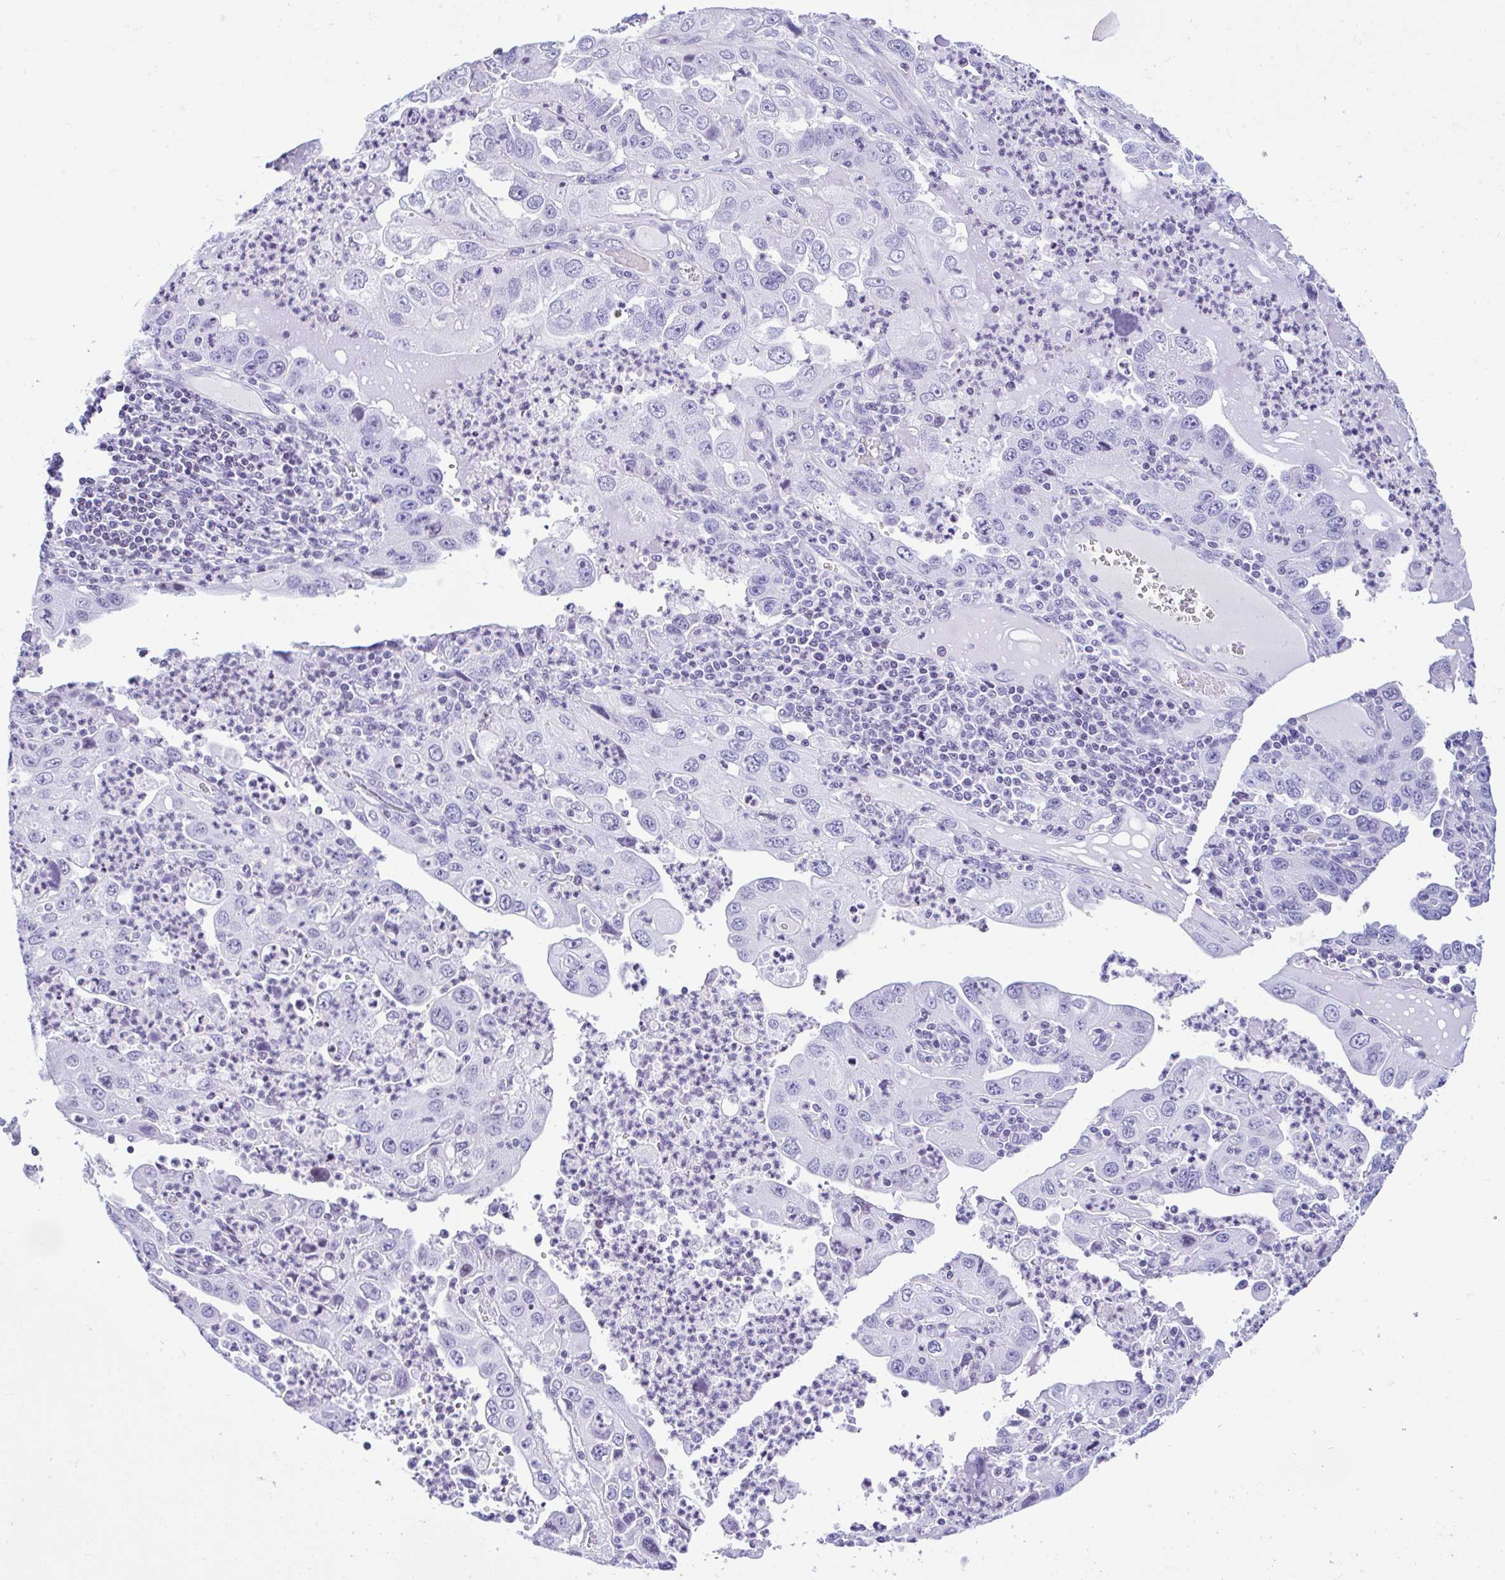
{"staining": {"intensity": "negative", "quantity": "none", "location": "none"}, "tissue": "endometrial cancer", "cell_type": "Tumor cells", "image_type": "cancer", "snomed": [{"axis": "morphology", "description": "Adenocarcinoma, NOS"}, {"axis": "topography", "description": "Uterus"}], "caption": "This is an immunohistochemistry (IHC) micrograph of human adenocarcinoma (endometrial). There is no positivity in tumor cells.", "gene": "KRT27", "patient": {"sex": "female", "age": 62}}